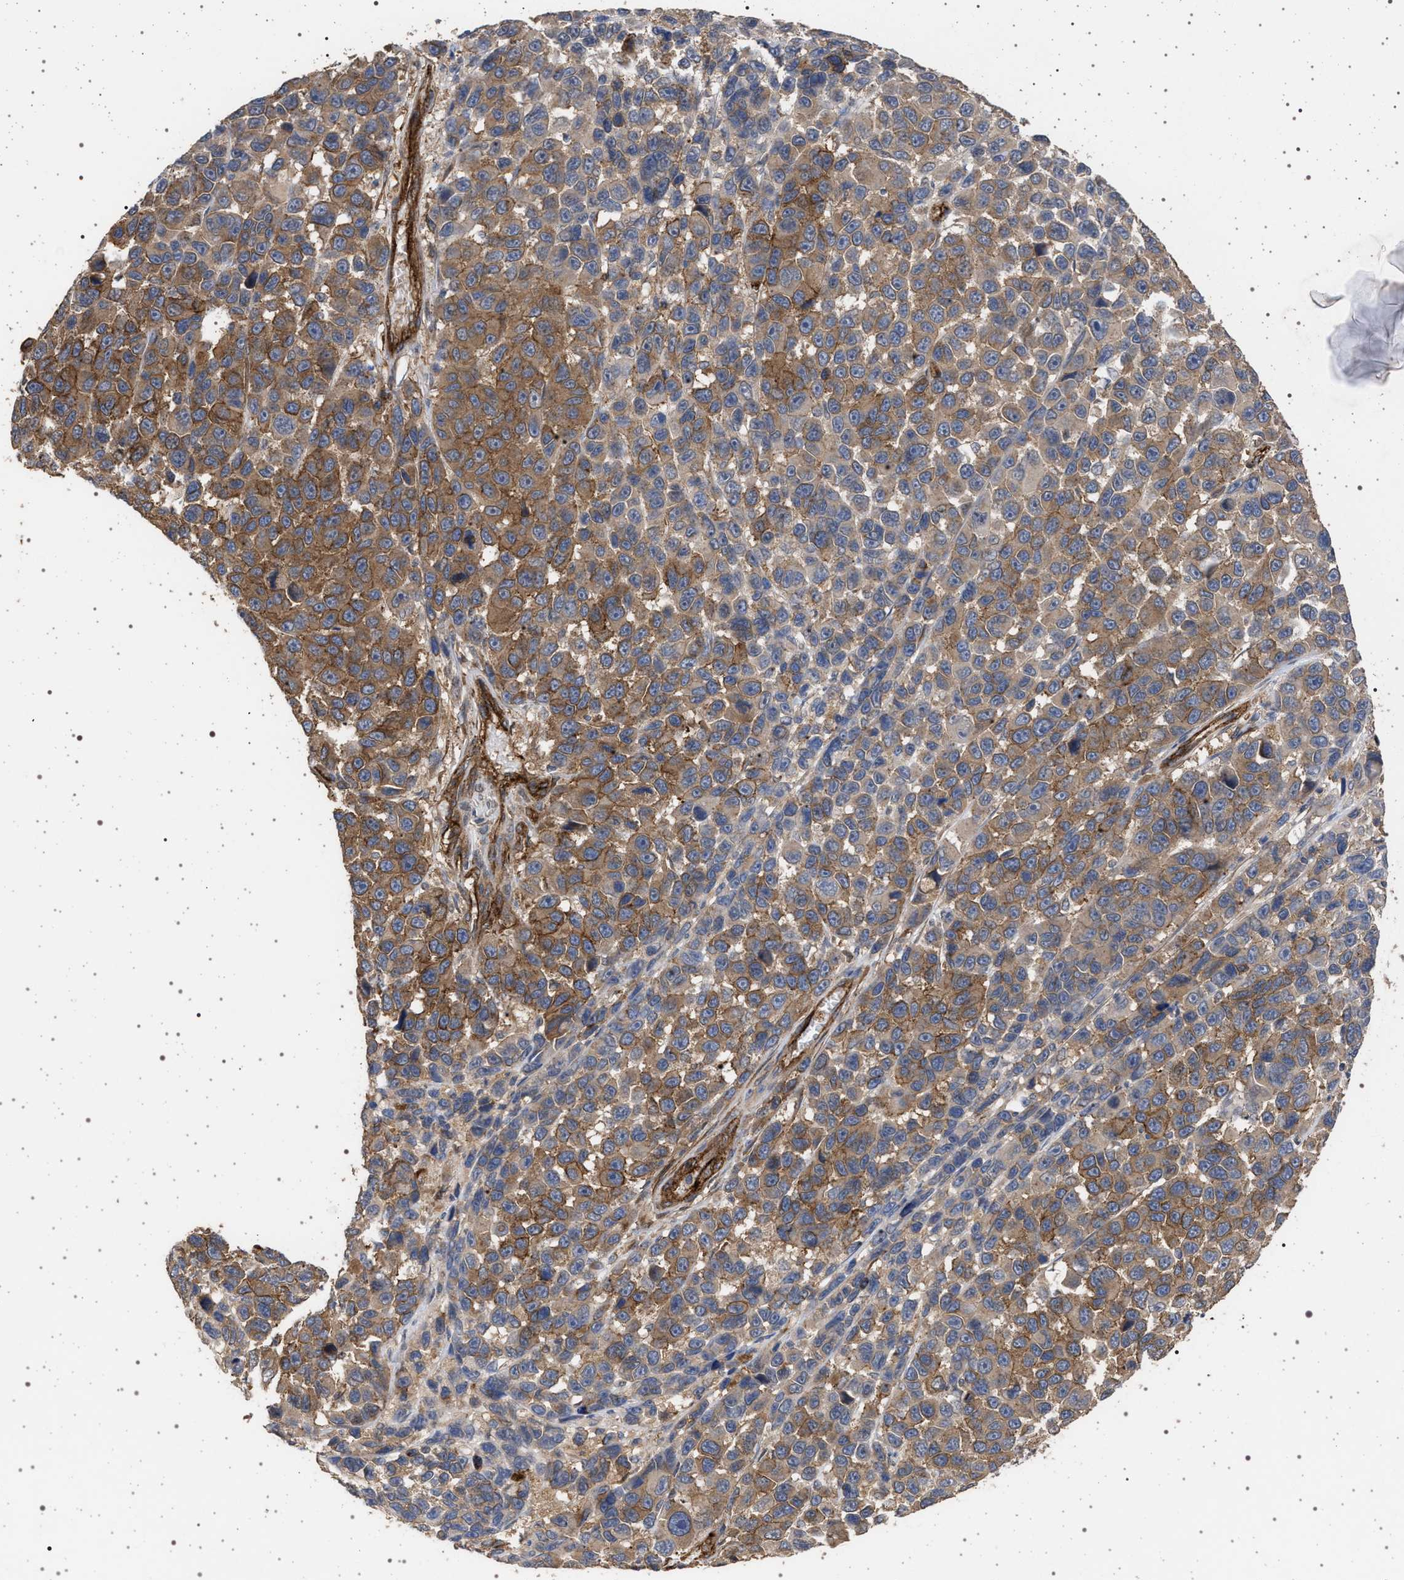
{"staining": {"intensity": "moderate", "quantity": ">75%", "location": "cytoplasmic/membranous"}, "tissue": "melanoma", "cell_type": "Tumor cells", "image_type": "cancer", "snomed": [{"axis": "morphology", "description": "Malignant melanoma, NOS"}, {"axis": "topography", "description": "Skin"}], "caption": "DAB immunohistochemical staining of malignant melanoma demonstrates moderate cytoplasmic/membranous protein positivity in approximately >75% of tumor cells.", "gene": "IFT20", "patient": {"sex": "male", "age": 53}}